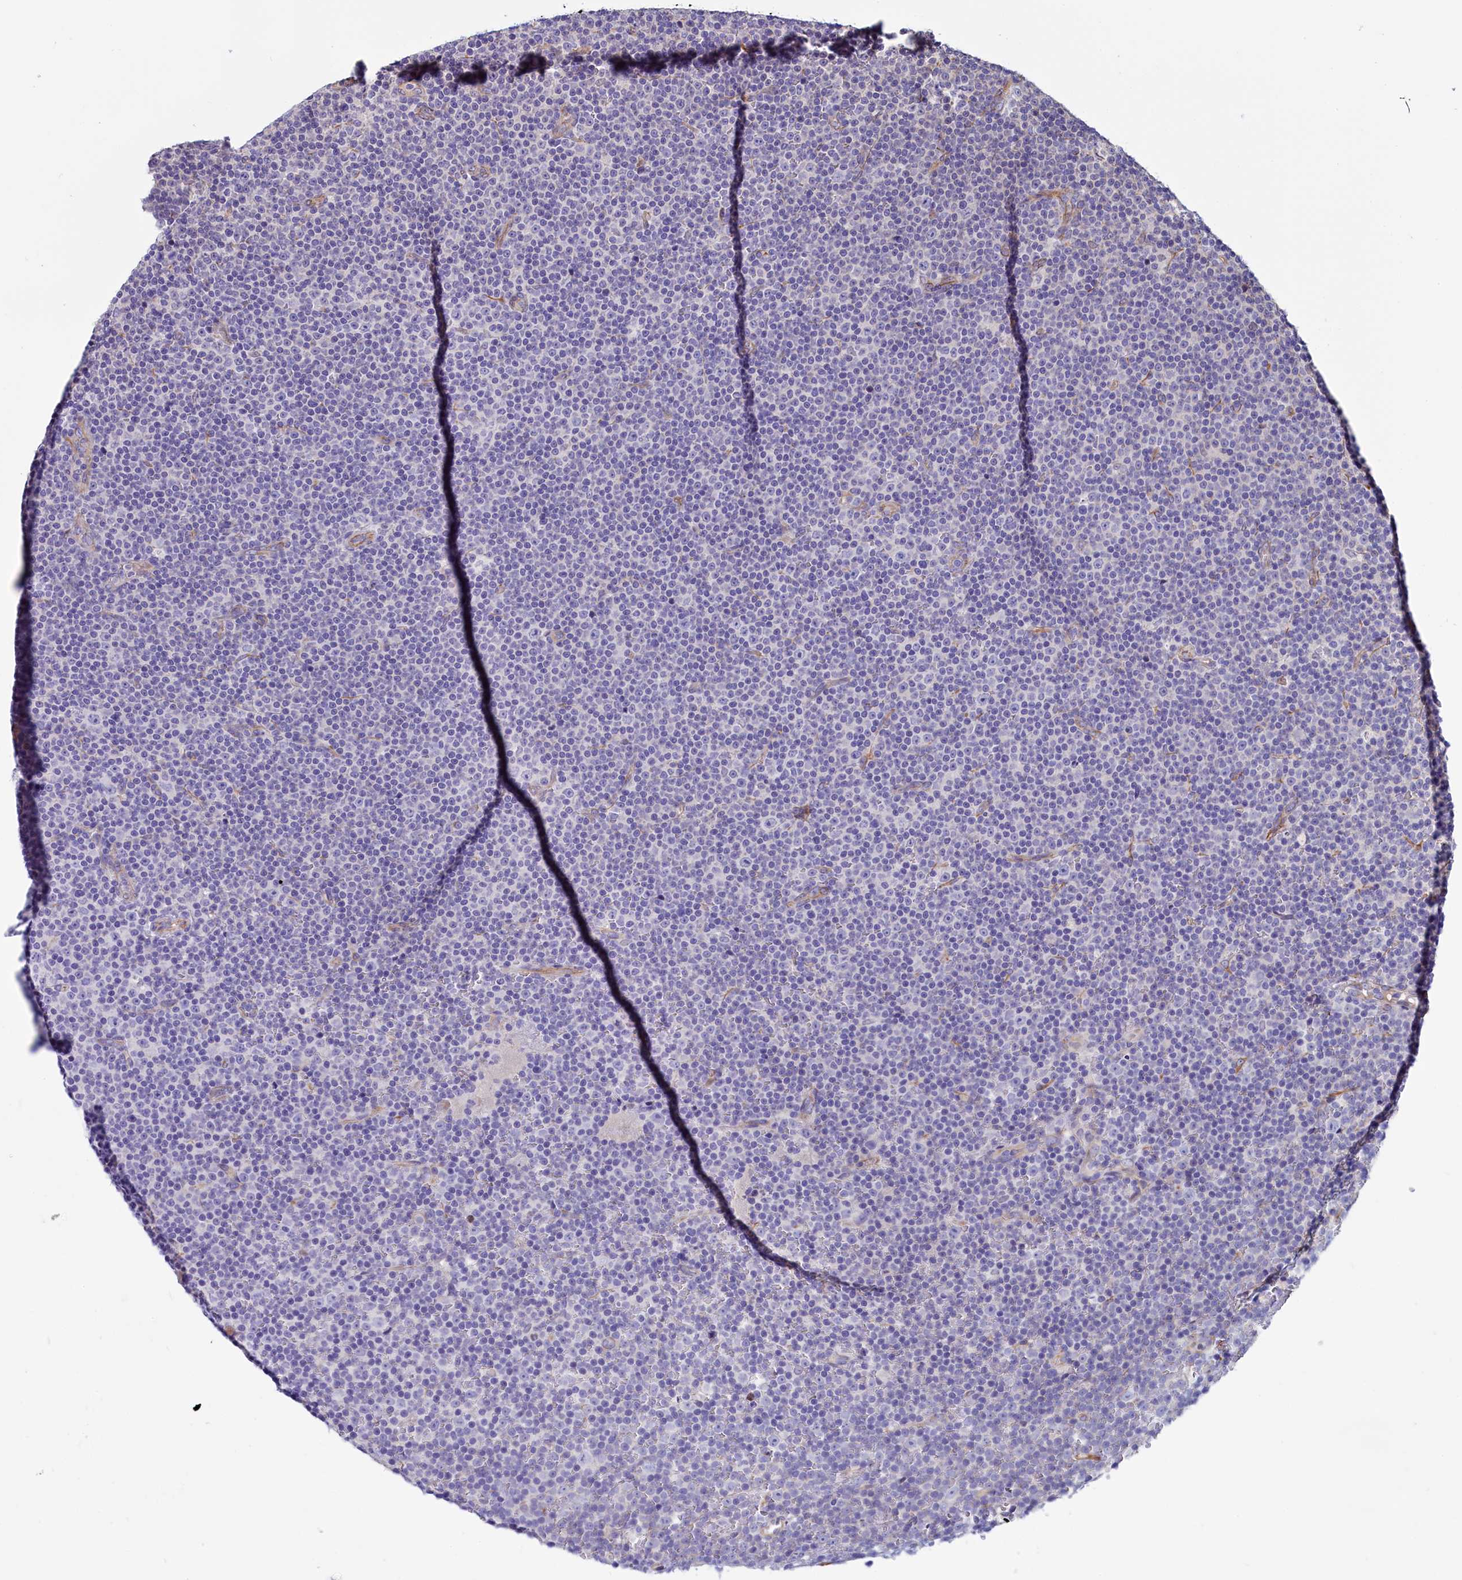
{"staining": {"intensity": "negative", "quantity": "none", "location": "none"}, "tissue": "lymphoma", "cell_type": "Tumor cells", "image_type": "cancer", "snomed": [{"axis": "morphology", "description": "Malignant lymphoma, non-Hodgkin's type, Low grade"}, {"axis": "topography", "description": "Lymph node"}], "caption": "Immunohistochemistry of low-grade malignant lymphoma, non-Hodgkin's type reveals no positivity in tumor cells. The staining is performed using DAB brown chromogen with nuclei counter-stained in using hematoxylin.", "gene": "PDILT", "patient": {"sex": "female", "age": 67}}